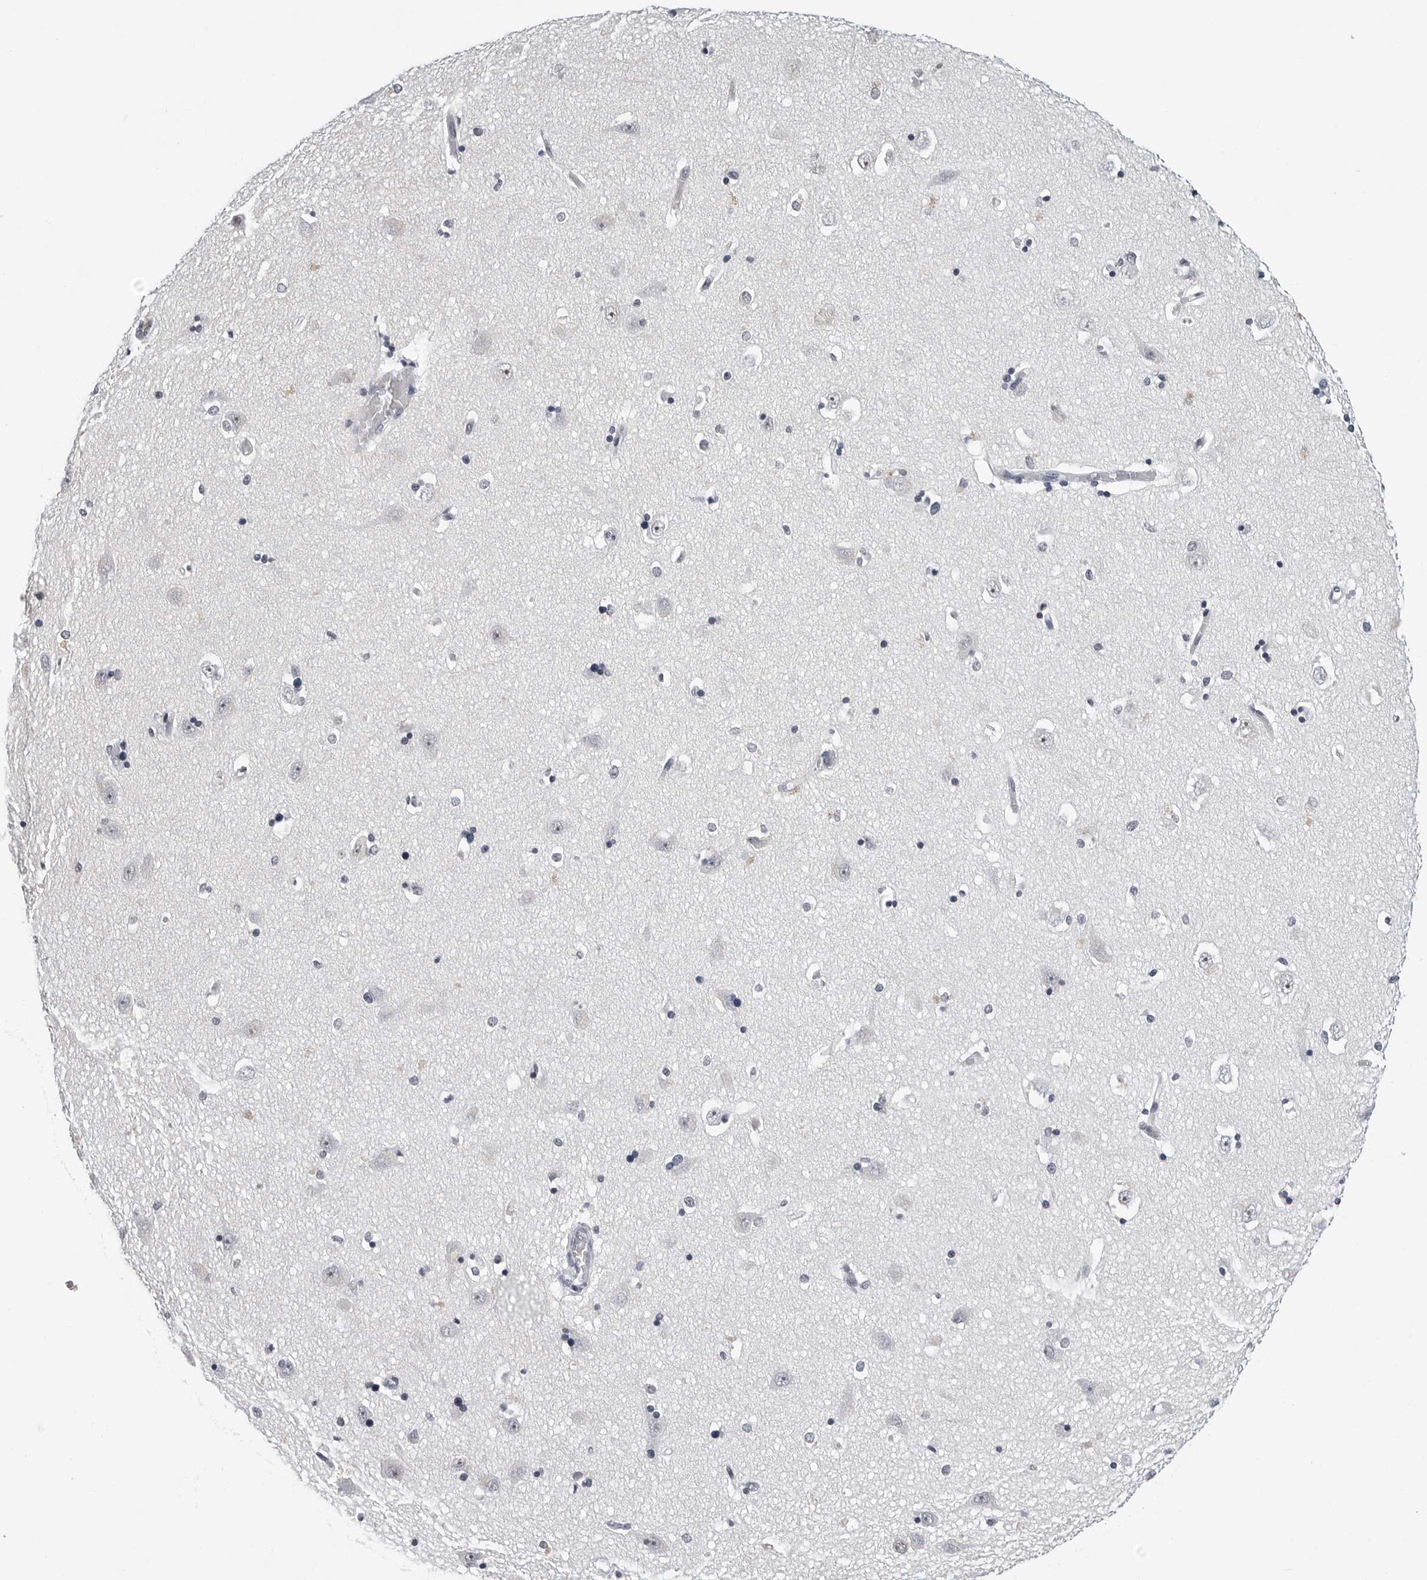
{"staining": {"intensity": "negative", "quantity": "none", "location": "none"}, "tissue": "hippocampus", "cell_type": "Glial cells", "image_type": "normal", "snomed": [{"axis": "morphology", "description": "Normal tissue, NOS"}, {"axis": "topography", "description": "Hippocampus"}], "caption": "IHC histopathology image of benign hippocampus: human hippocampus stained with DAB (3,3'-diaminobenzidine) exhibits no significant protein expression in glial cells.", "gene": "GNL2", "patient": {"sex": "male", "age": 45}}